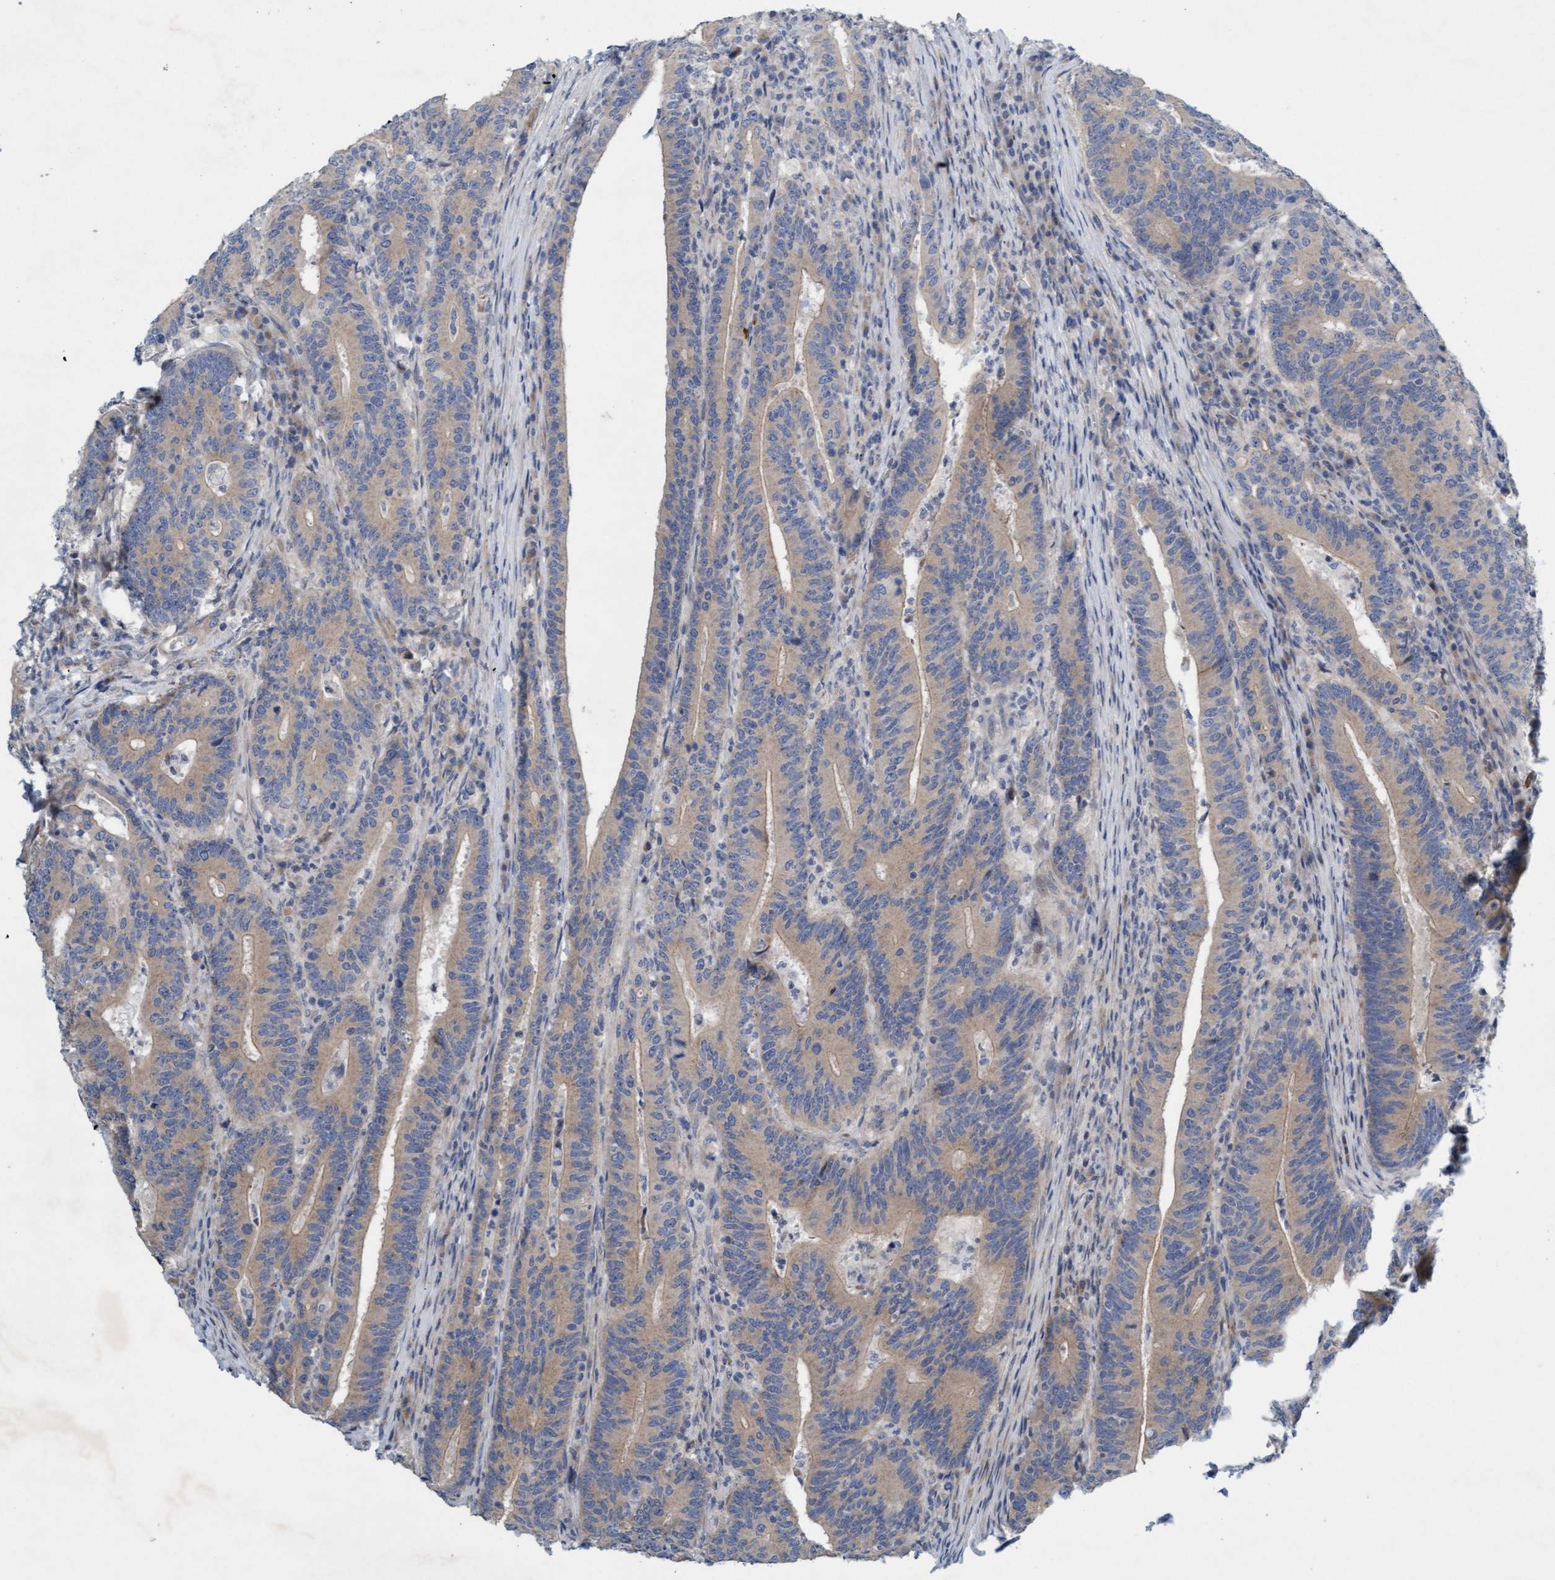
{"staining": {"intensity": "weak", "quantity": "25%-75%", "location": "cytoplasmic/membranous"}, "tissue": "colorectal cancer", "cell_type": "Tumor cells", "image_type": "cancer", "snomed": [{"axis": "morphology", "description": "Adenocarcinoma, NOS"}, {"axis": "topography", "description": "Colon"}], "caption": "The photomicrograph displays staining of colorectal cancer, revealing weak cytoplasmic/membranous protein positivity (brown color) within tumor cells. (DAB IHC with brightfield microscopy, high magnification).", "gene": "DDHD2", "patient": {"sex": "female", "age": 66}}